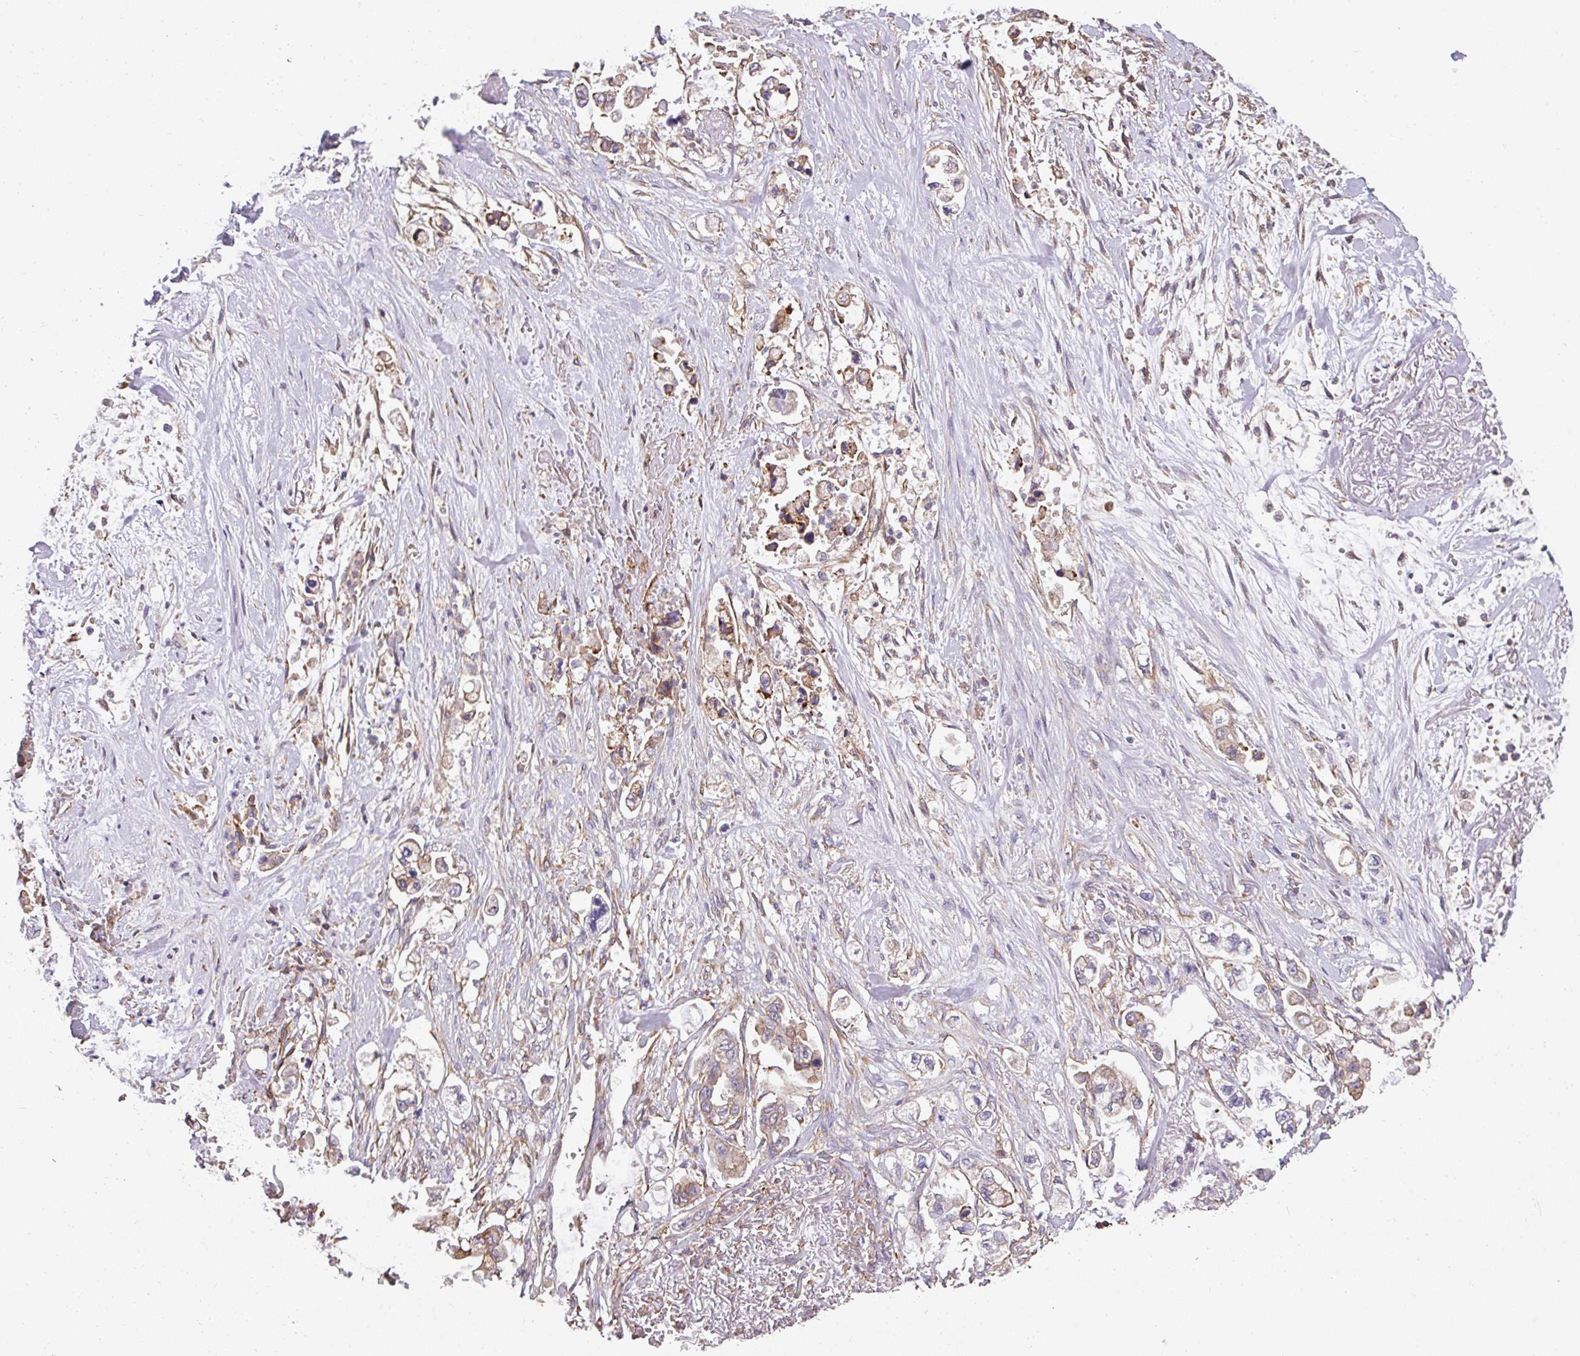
{"staining": {"intensity": "weak", "quantity": "25%-75%", "location": "cytoplasmic/membranous"}, "tissue": "stomach cancer", "cell_type": "Tumor cells", "image_type": "cancer", "snomed": [{"axis": "morphology", "description": "Adenocarcinoma, NOS"}, {"axis": "topography", "description": "Stomach"}], "caption": "Immunohistochemistry (IHC) histopathology image of neoplastic tissue: human stomach cancer stained using immunohistochemistry (IHC) shows low levels of weak protein expression localized specifically in the cytoplasmic/membranous of tumor cells, appearing as a cytoplasmic/membranous brown color.", "gene": "LRRC41", "patient": {"sex": "male", "age": 62}}